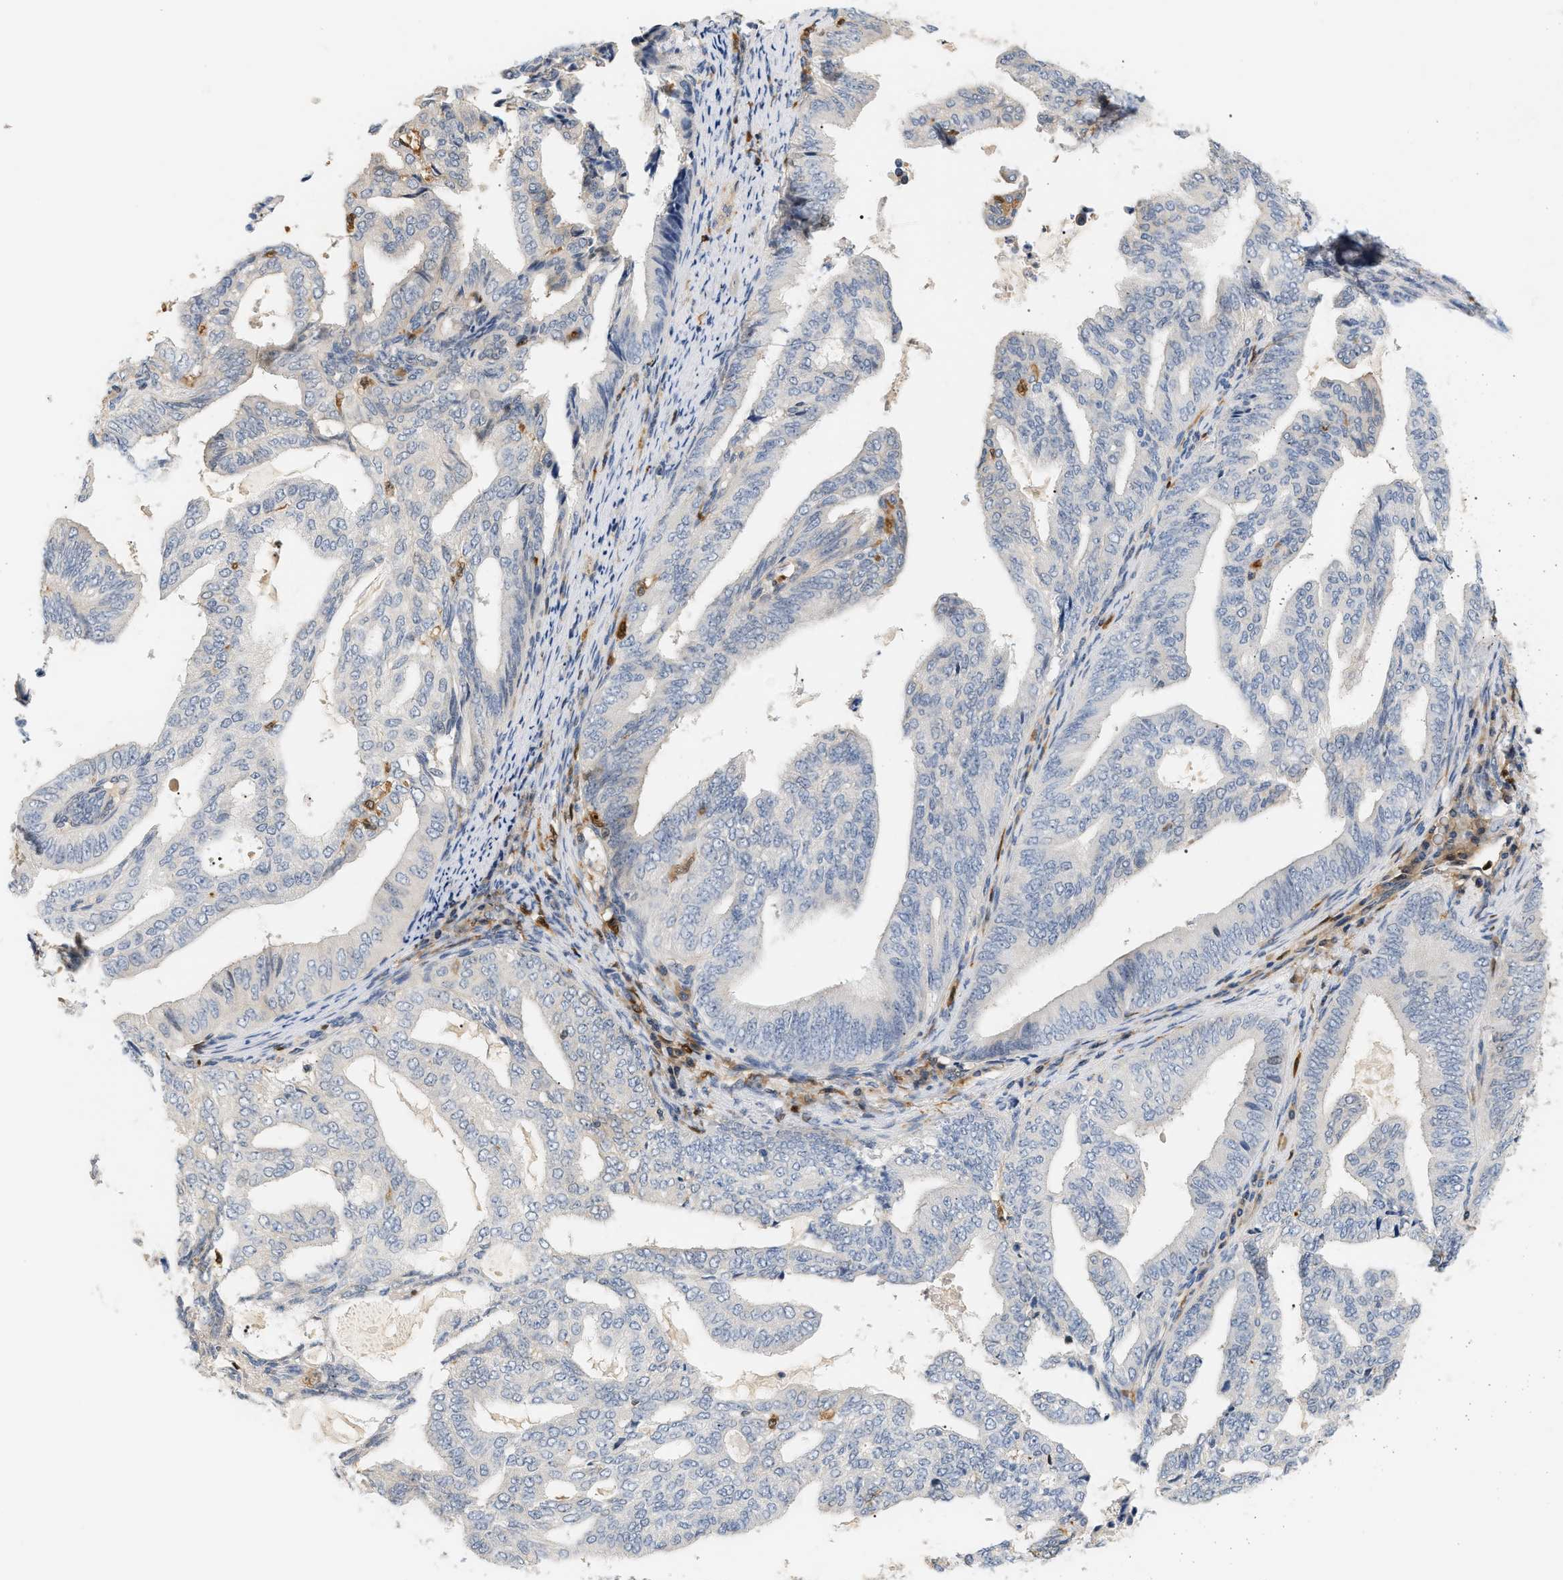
{"staining": {"intensity": "negative", "quantity": "none", "location": "none"}, "tissue": "endometrial cancer", "cell_type": "Tumor cells", "image_type": "cancer", "snomed": [{"axis": "morphology", "description": "Adenocarcinoma, NOS"}, {"axis": "topography", "description": "Endometrium"}], "caption": "Tumor cells are negative for protein expression in human adenocarcinoma (endometrial).", "gene": "PYCARD", "patient": {"sex": "female", "age": 58}}